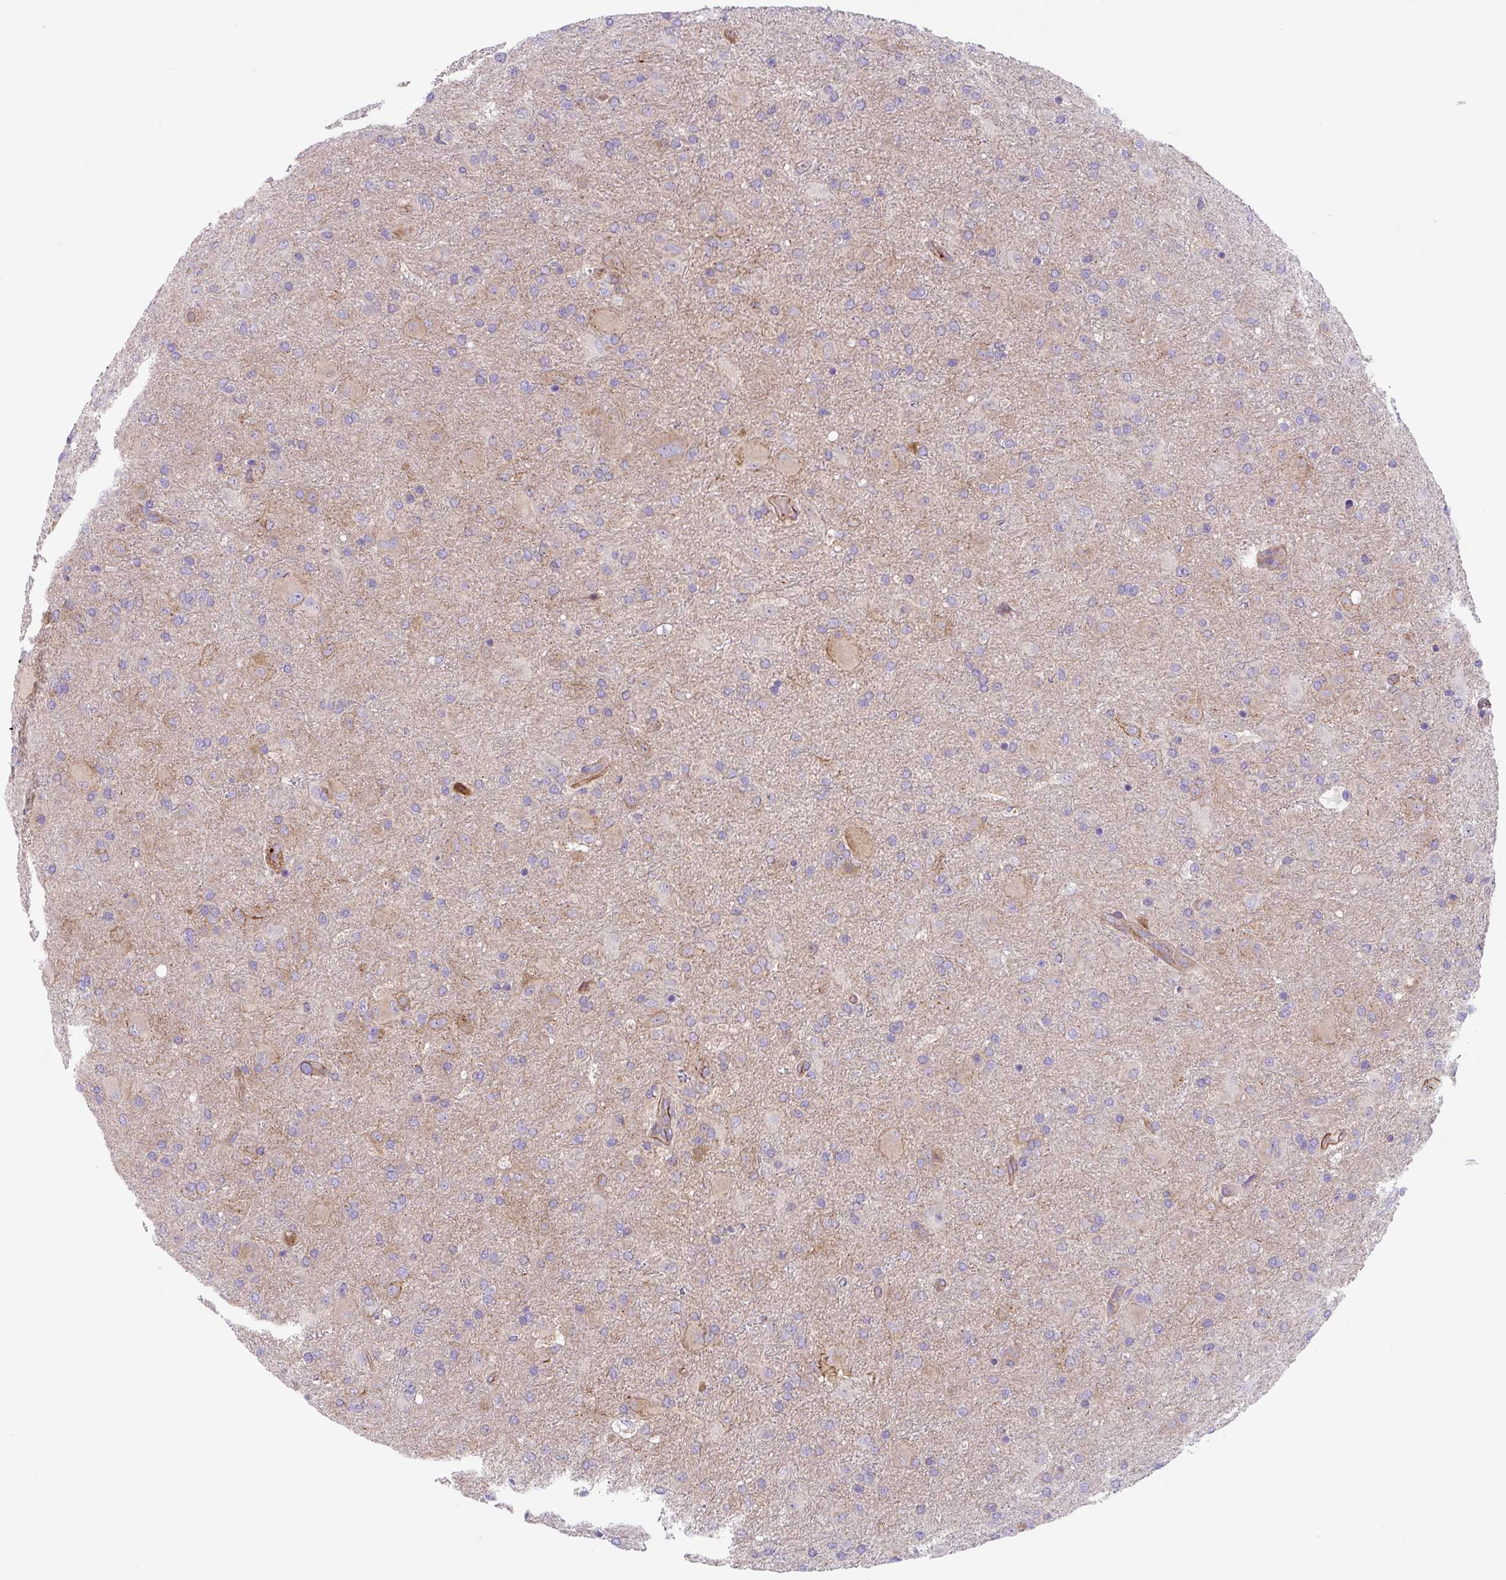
{"staining": {"intensity": "negative", "quantity": "none", "location": "none"}, "tissue": "glioma", "cell_type": "Tumor cells", "image_type": "cancer", "snomed": [{"axis": "morphology", "description": "Glioma, malignant, Low grade"}, {"axis": "topography", "description": "Brain"}], "caption": "High magnification brightfield microscopy of low-grade glioma (malignant) stained with DAB (3,3'-diaminobenzidine) (brown) and counterstained with hematoxylin (blue): tumor cells show no significant positivity. (DAB (3,3'-diaminobenzidine) immunohistochemistry (IHC) with hematoxylin counter stain).", "gene": "DHFR2", "patient": {"sex": "male", "age": 65}}